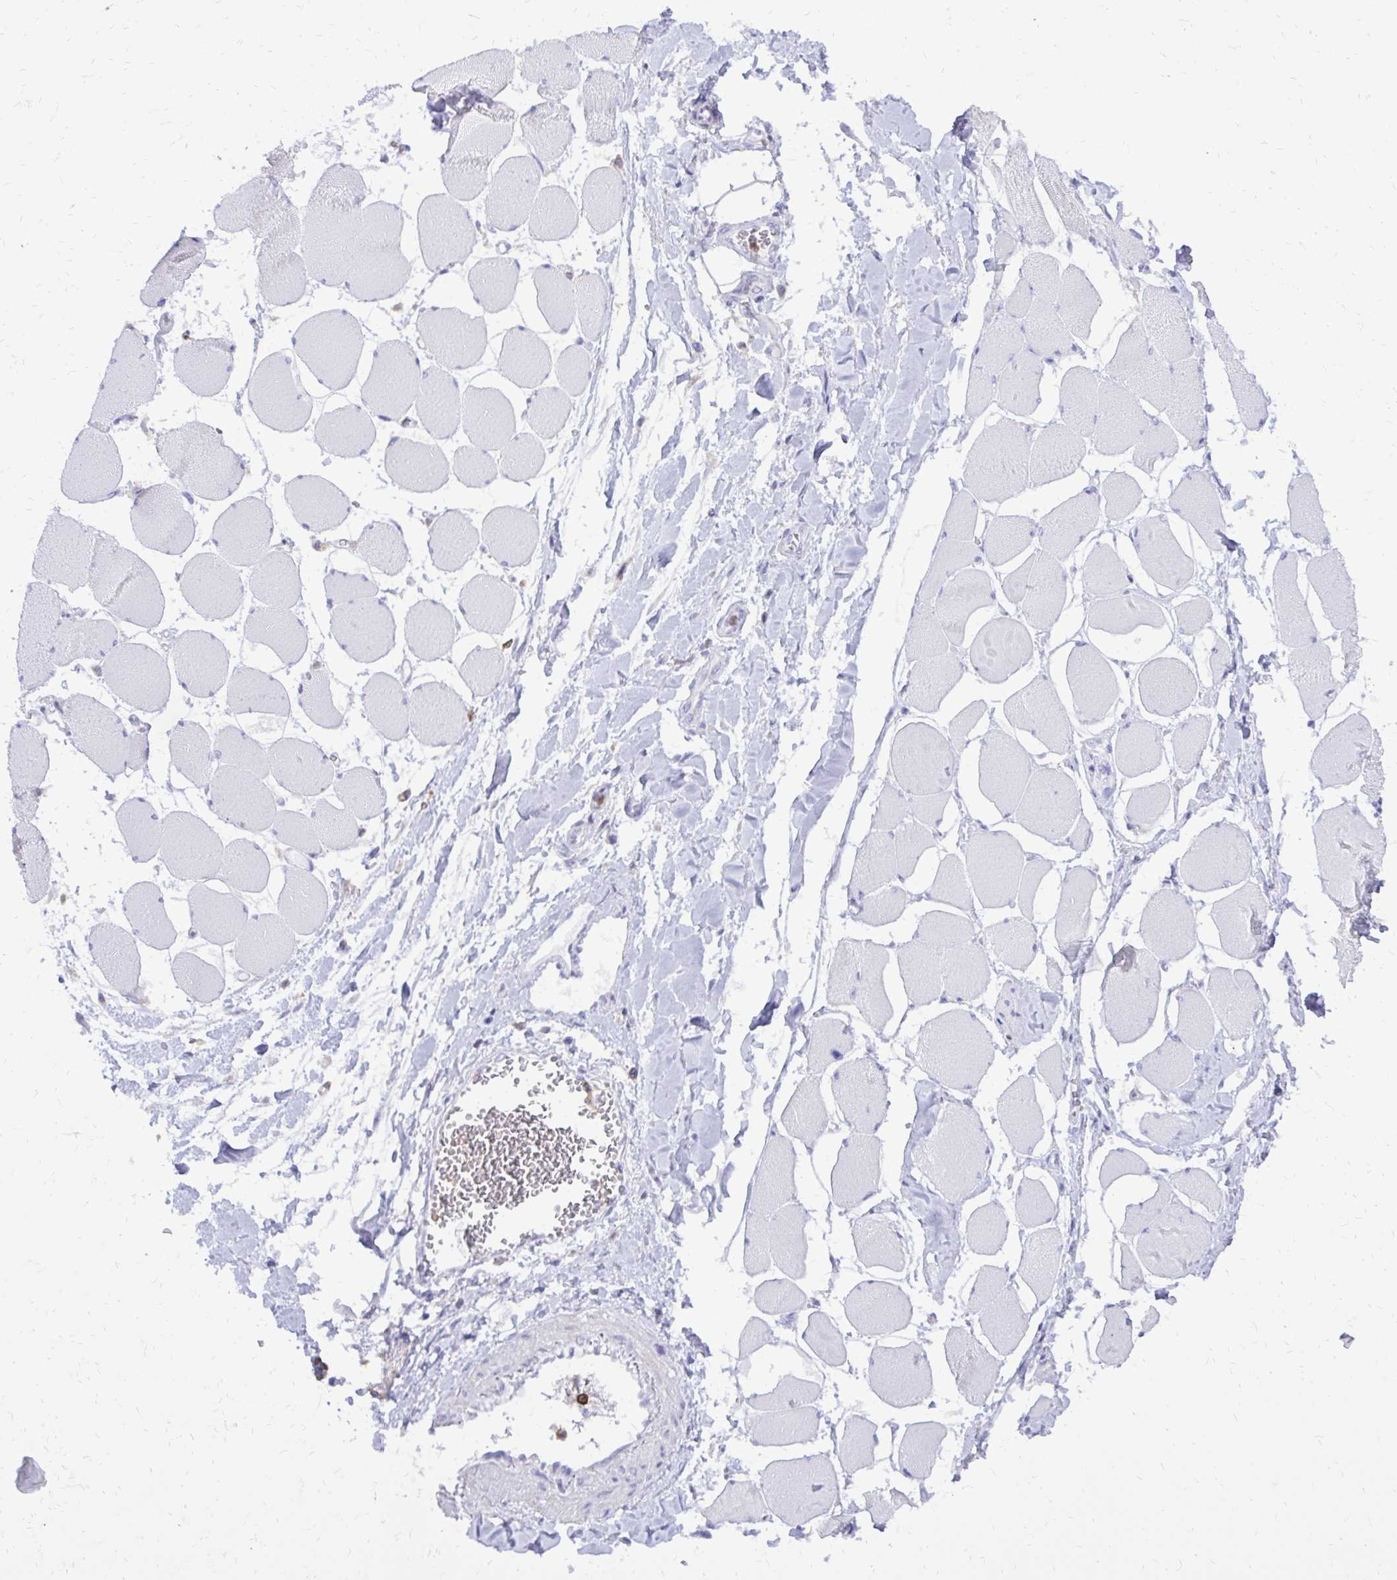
{"staining": {"intensity": "negative", "quantity": "none", "location": "none"}, "tissue": "skeletal muscle", "cell_type": "Myocytes", "image_type": "normal", "snomed": [{"axis": "morphology", "description": "Normal tissue, NOS"}, {"axis": "topography", "description": "Skeletal muscle"}], "caption": "A high-resolution histopathology image shows immunohistochemistry staining of normal skeletal muscle, which reveals no significant staining in myocytes.", "gene": "CAT", "patient": {"sex": "female", "age": 75}}